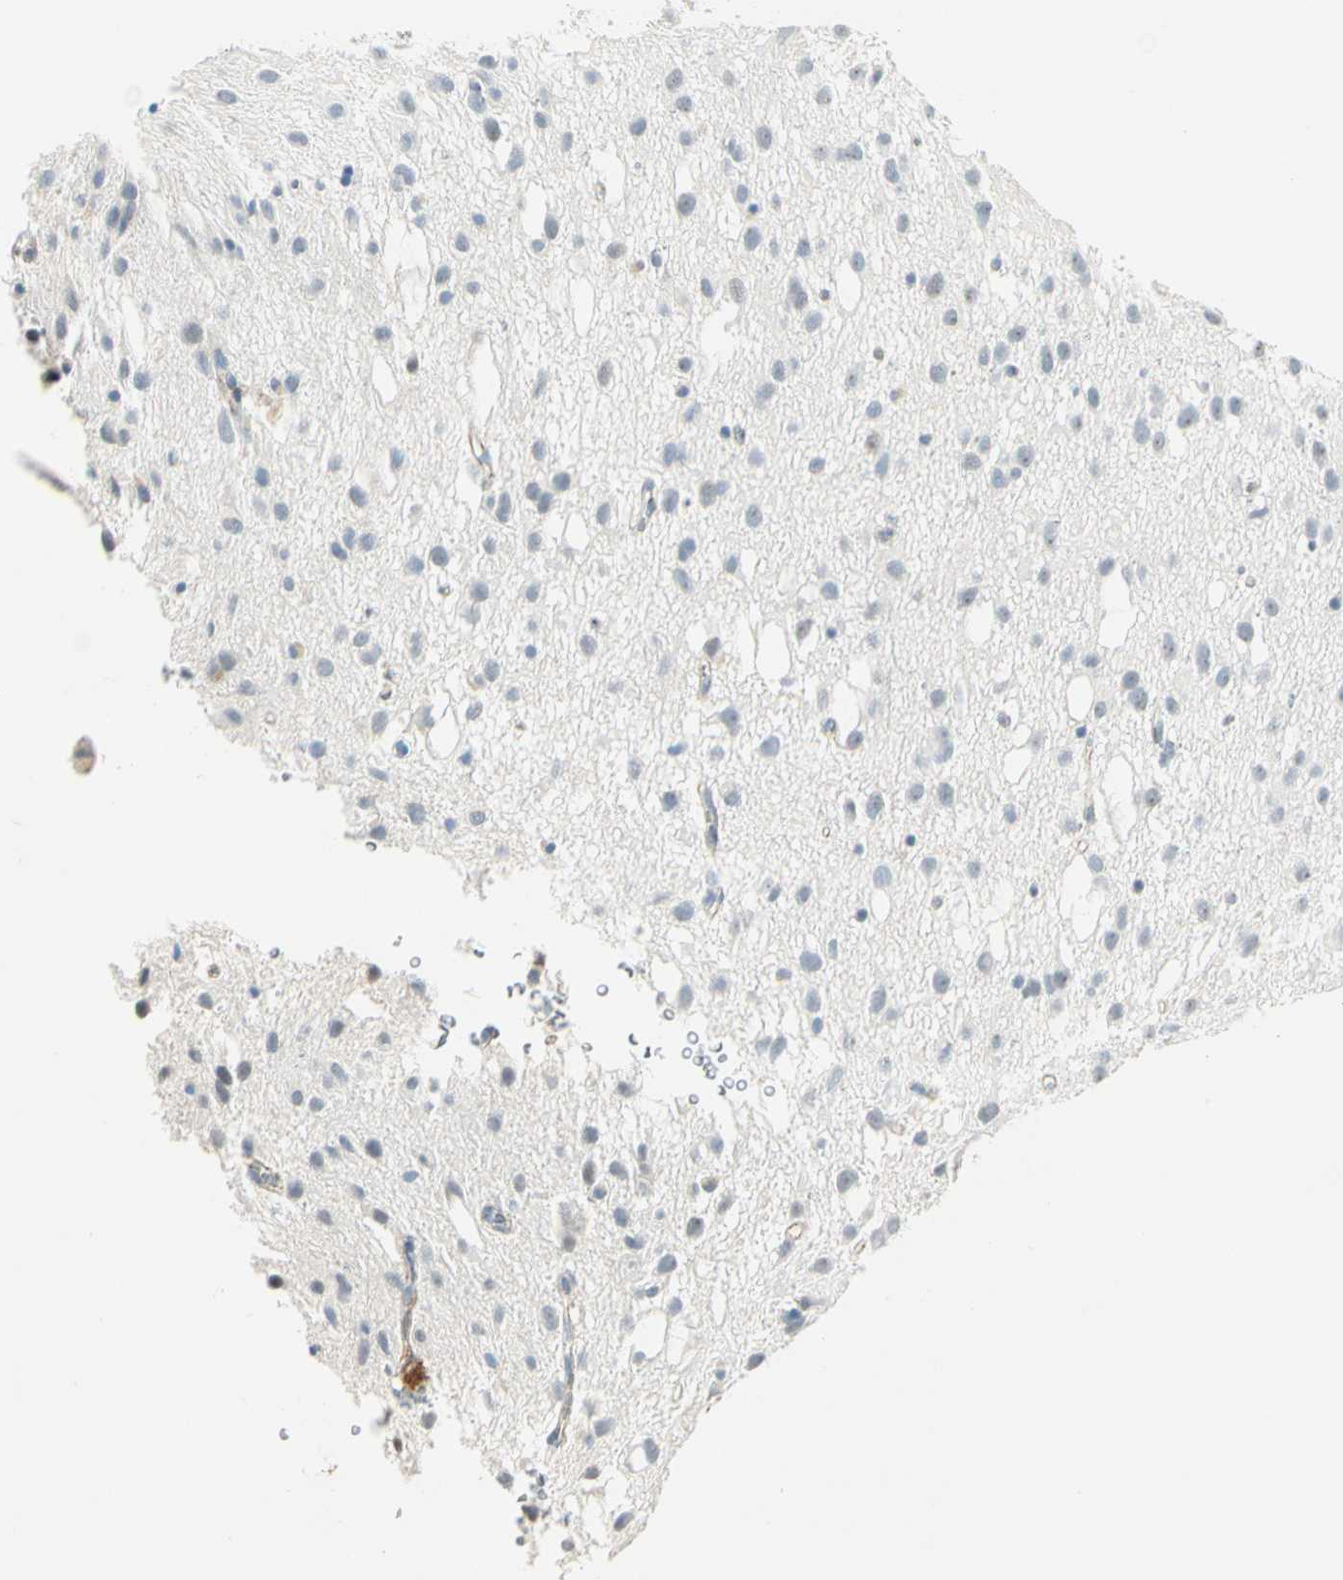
{"staining": {"intensity": "weak", "quantity": "<25%", "location": "cytoplasmic/membranous"}, "tissue": "glioma", "cell_type": "Tumor cells", "image_type": "cancer", "snomed": [{"axis": "morphology", "description": "Glioma, malignant, Low grade"}, {"axis": "topography", "description": "Brain"}], "caption": "Immunohistochemistry histopathology image of neoplastic tissue: malignant low-grade glioma stained with DAB exhibits no significant protein expression in tumor cells.", "gene": "VPS9D1", "patient": {"sex": "male", "age": 77}}